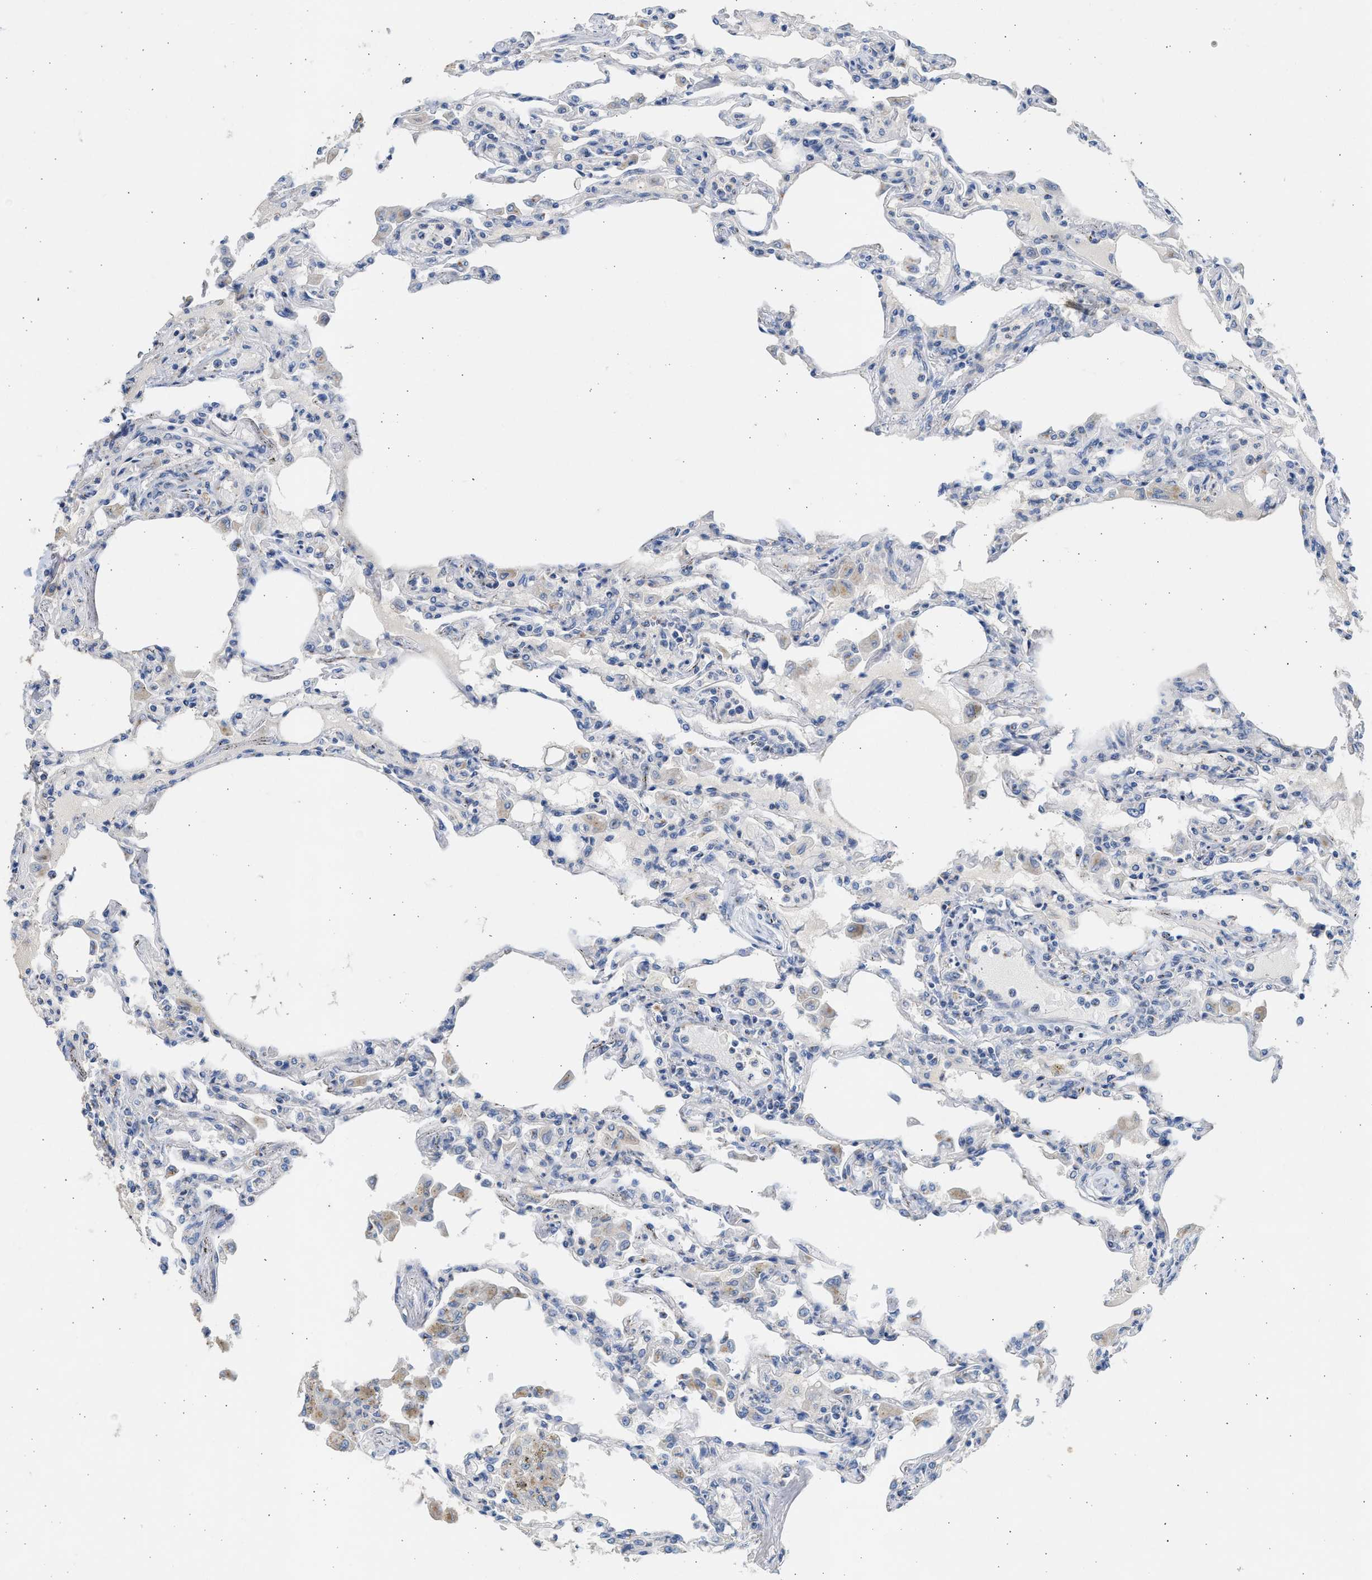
{"staining": {"intensity": "negative", "quantity": "none", "location": "none"}, "tissue": "lung", "cell_type": "Alveolar cells", "image_type": "normal", "snomed": [{"axis": "morphology", "description": "Normal tissue, NOS"}, {"axis": "topography", "description": "Bronchus"}, {"axis": "topography", "description": "Lung"}], "caption": "IHC histopathology image of benign lung stained for a protein (brown), which exhibits no expression in alveolar cells.", "gene": "IPO8", "patient": {"sex": "female", "age": 49}}